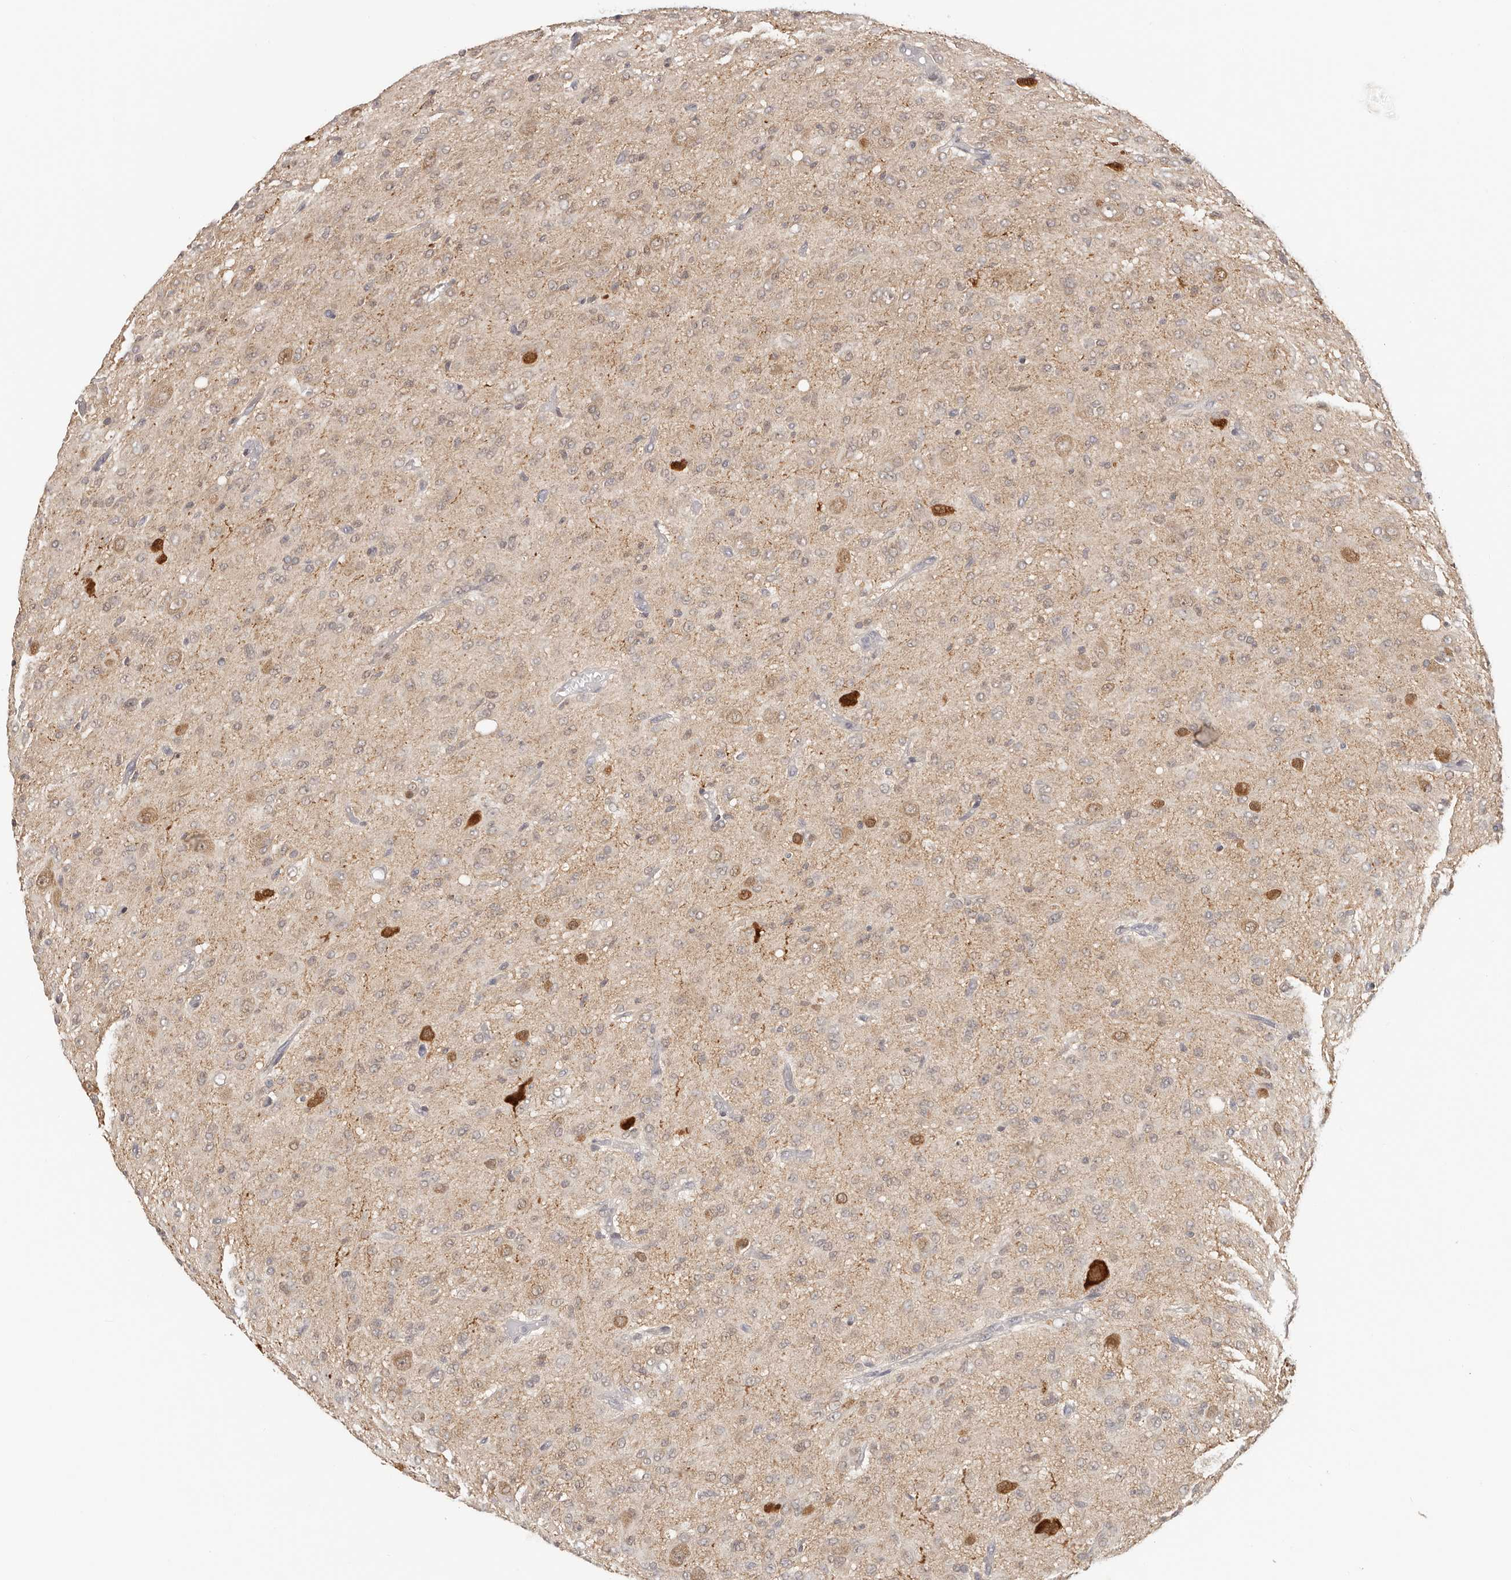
{"staining": {"intensity": "weak", "quantity": "25%-75%", "location": "cytoplasmic/membranous,nuclear"}, "tissue": "glioma", "cell_type": "Tumor cells", "image_type": "cancer", "snomed": [{"axis": "morphology", "description": "Glioma, malignant, High grade"}, {"axis": "topography", "description": "Brain"}], "caption": "The photomicrograph shows immunohistochemical staining of malignant glioma (high-grade). There is weak cytoplasmic/membranous and nuclear staining is appreciated in about 25%-75% of tumor cells.", "gene": "LARP7", "patient": {"sex": "female", "age": 59}}